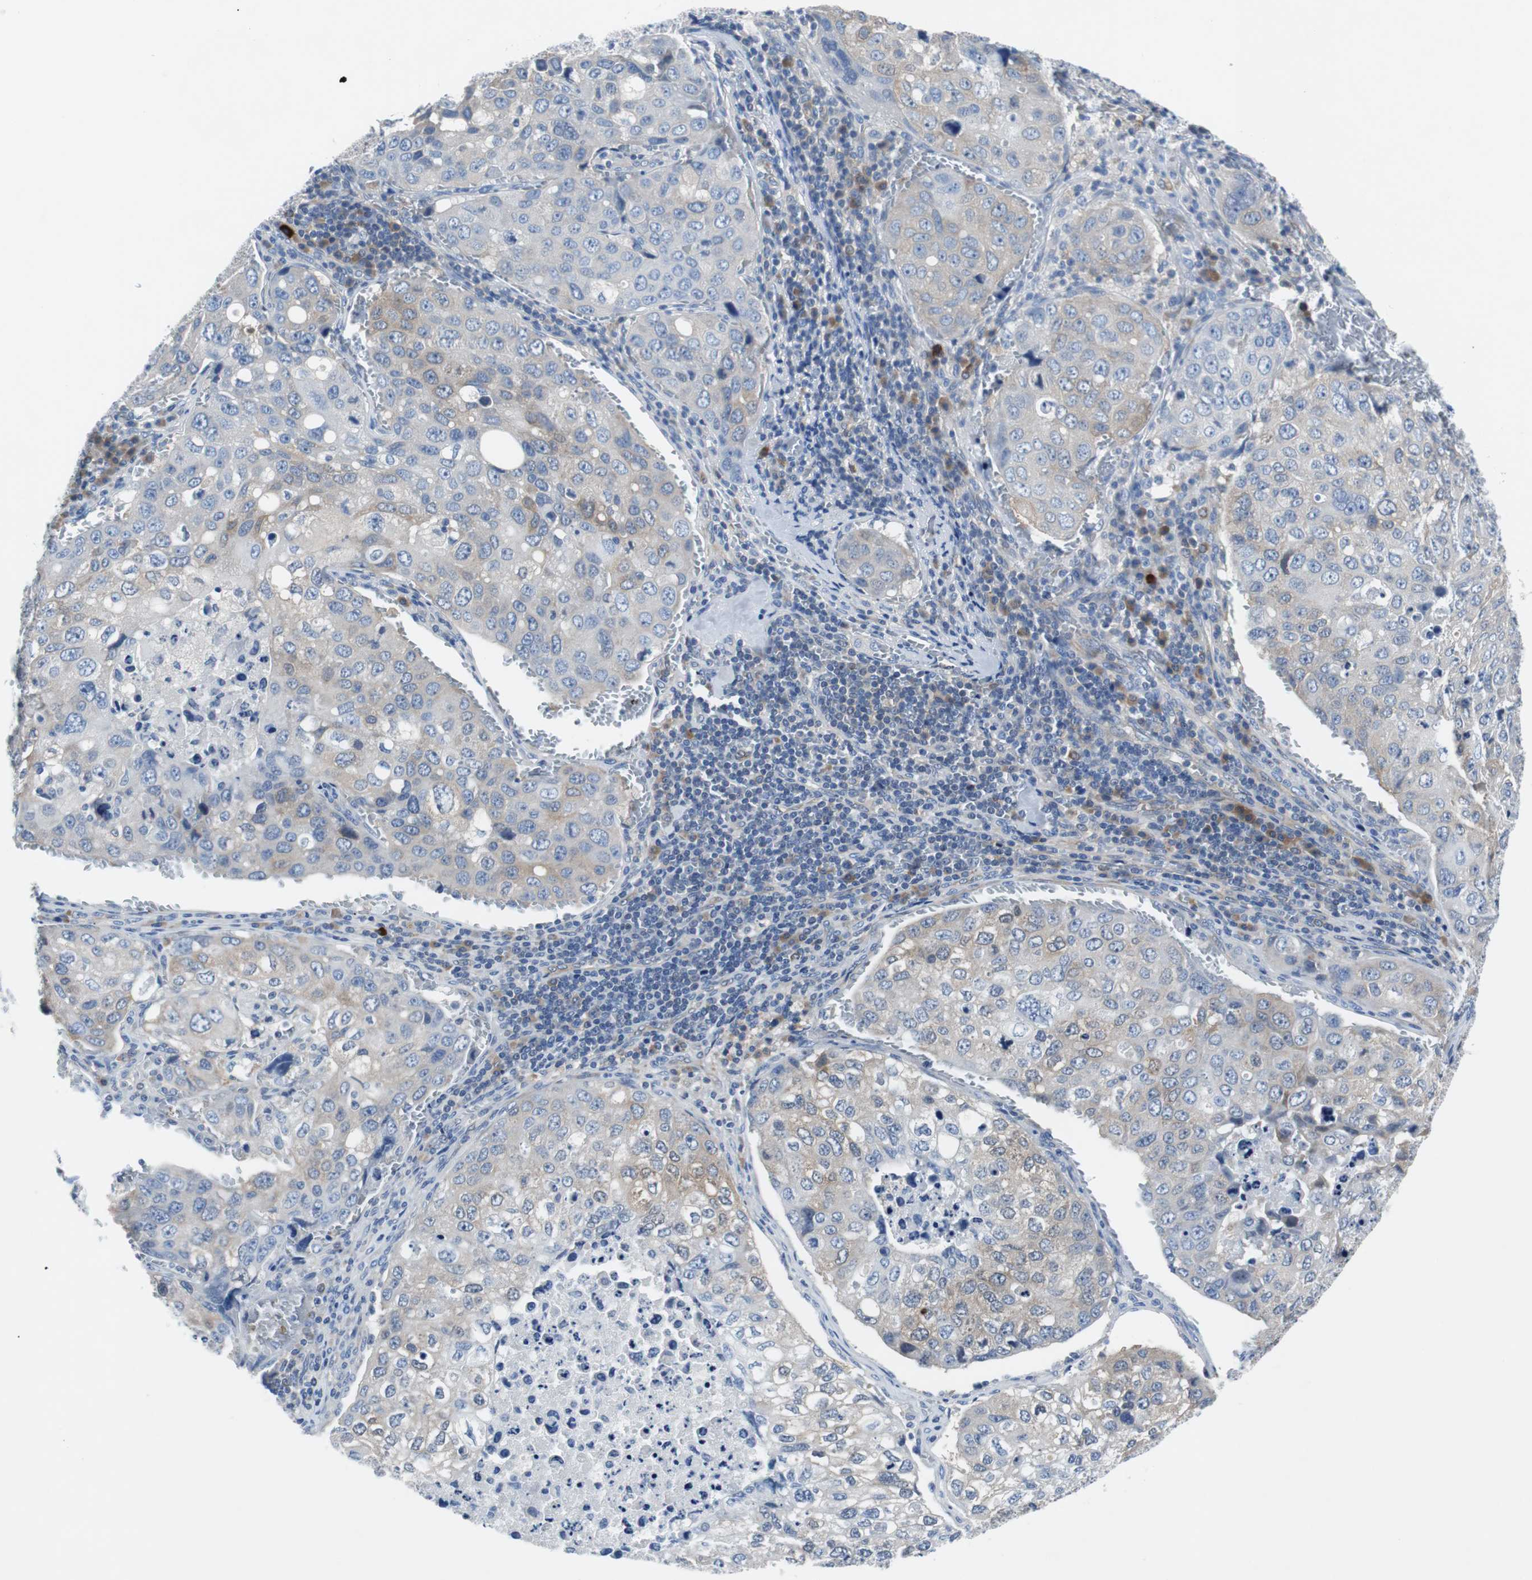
{"staining": {"intensity": "weak", "quantity": ">75%", "location": "cytoplasmic/membranous"}, "tissue": "urothelial cancer", "cell_type": "Tumor cells", "image_type": "cancer", "snomed": [{"axis": "morphology", "description": "Urothelial carcinoma, High grade"}, {"axis": "topography", "description": "Lymph node"}, {"axis": "topography", "description": "Urinary bladder"}], "caption": "IHC image of neoplastic tissue: urothelial cancer stained using IHC shows low levels of weak protein expression localized specifically in the cytoplasmic/membranous of tumor cells, appearing as a cytoplasmic/membranous brown color.", "gene": "EEF2K", "patient": {"sex": "male", "age": 51}}